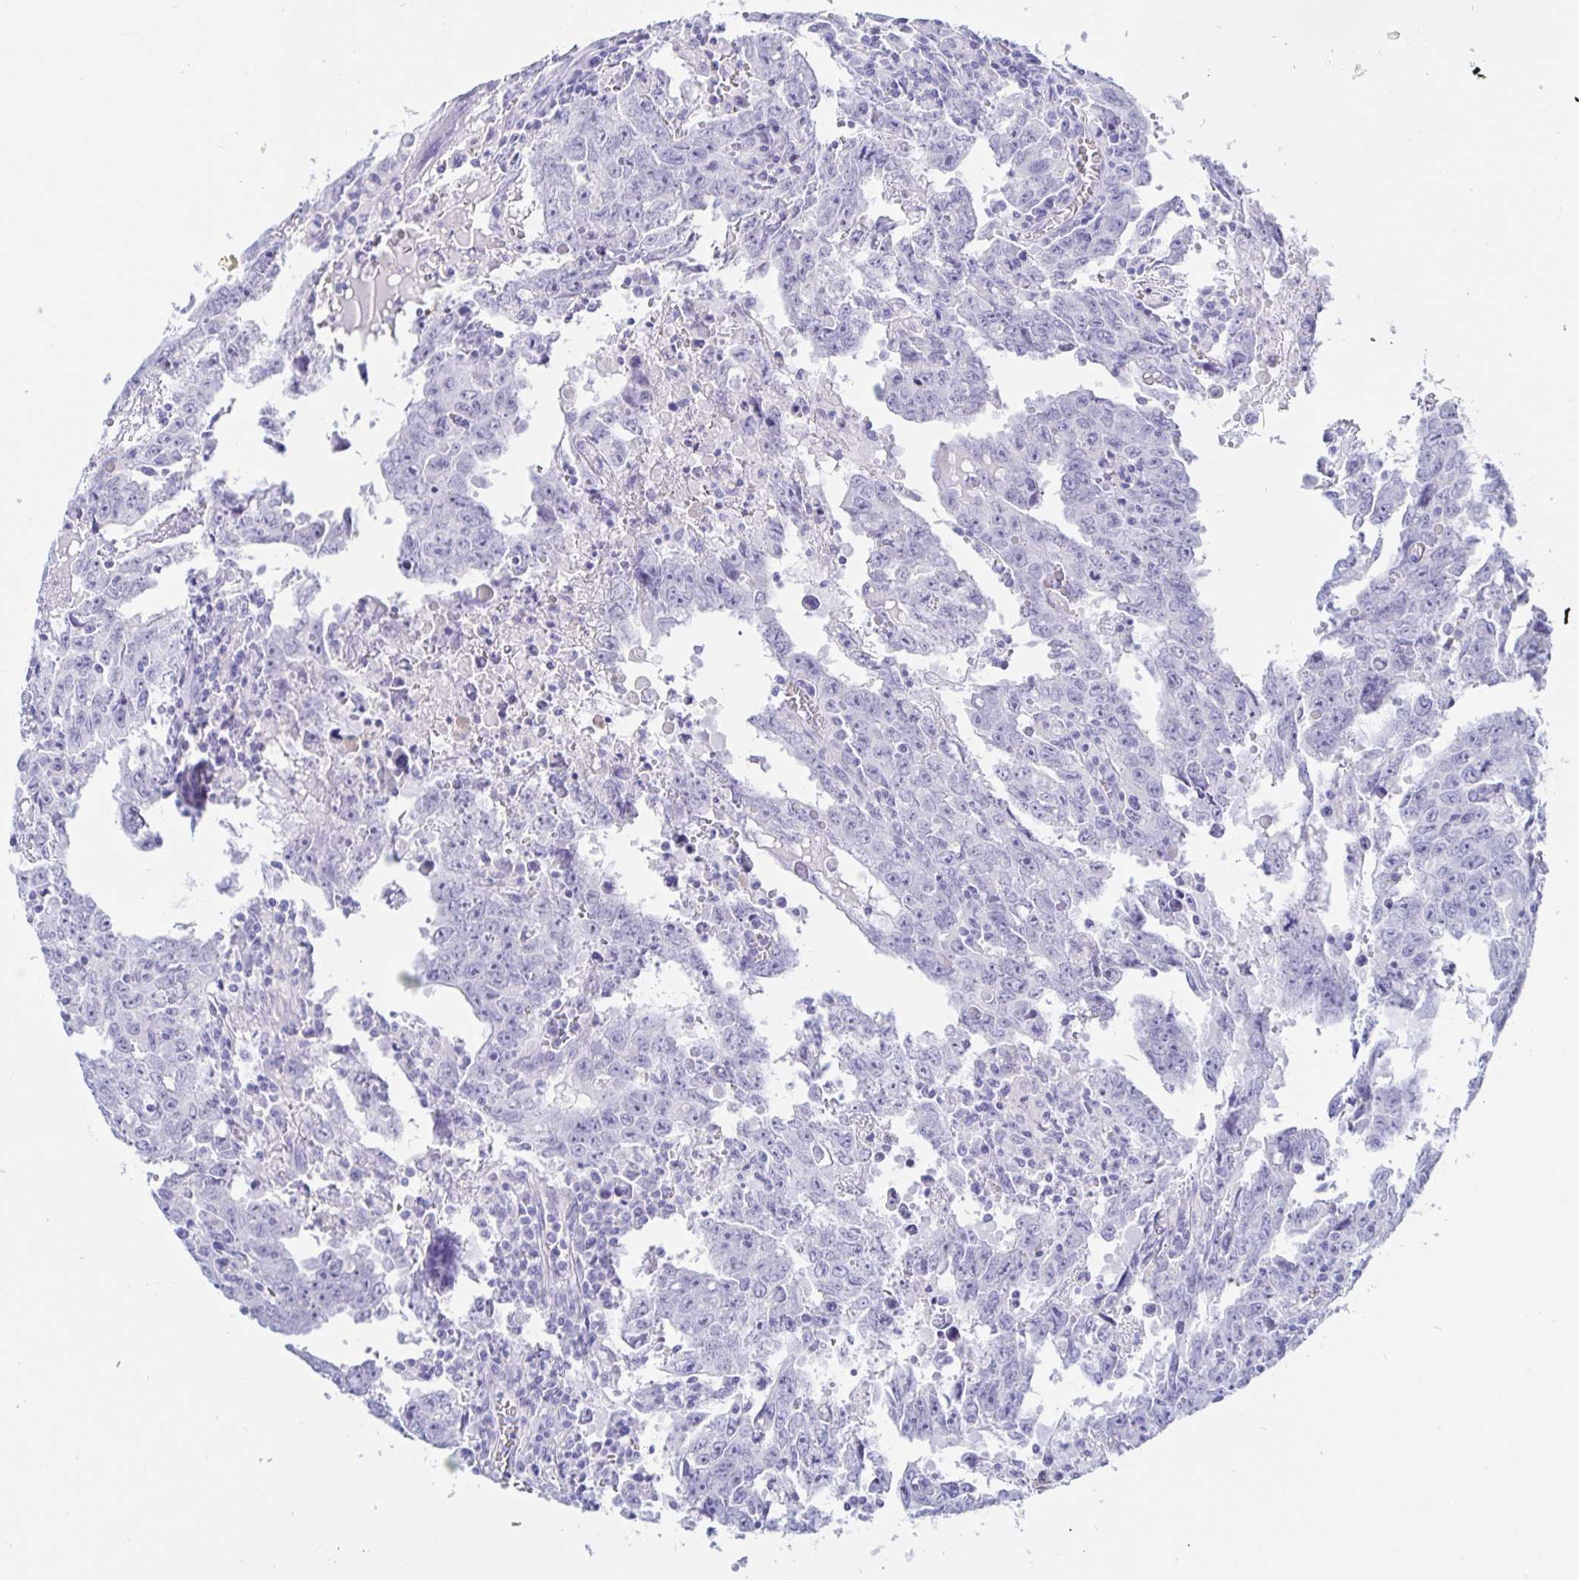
{"staining": {"intensity": "negative", "quantity": "none", "location": "none"}, "tissue": "testis cancer", "cell_type": "Tumor cells", "image_type": "cancer", "snomed": [{"axis": "morphology", "description": "Carcinoma, Embryonal, NOS"}, {"axis": "topography", "description": "Testis"}], "caption": "Tumor cells show no significant protein positivity in testis cancer. (Immunohistochemistry, brightfield microscopy, high magnification).", "gene": "KCNH6", "patient": {"sex": "male", "age": 22}}